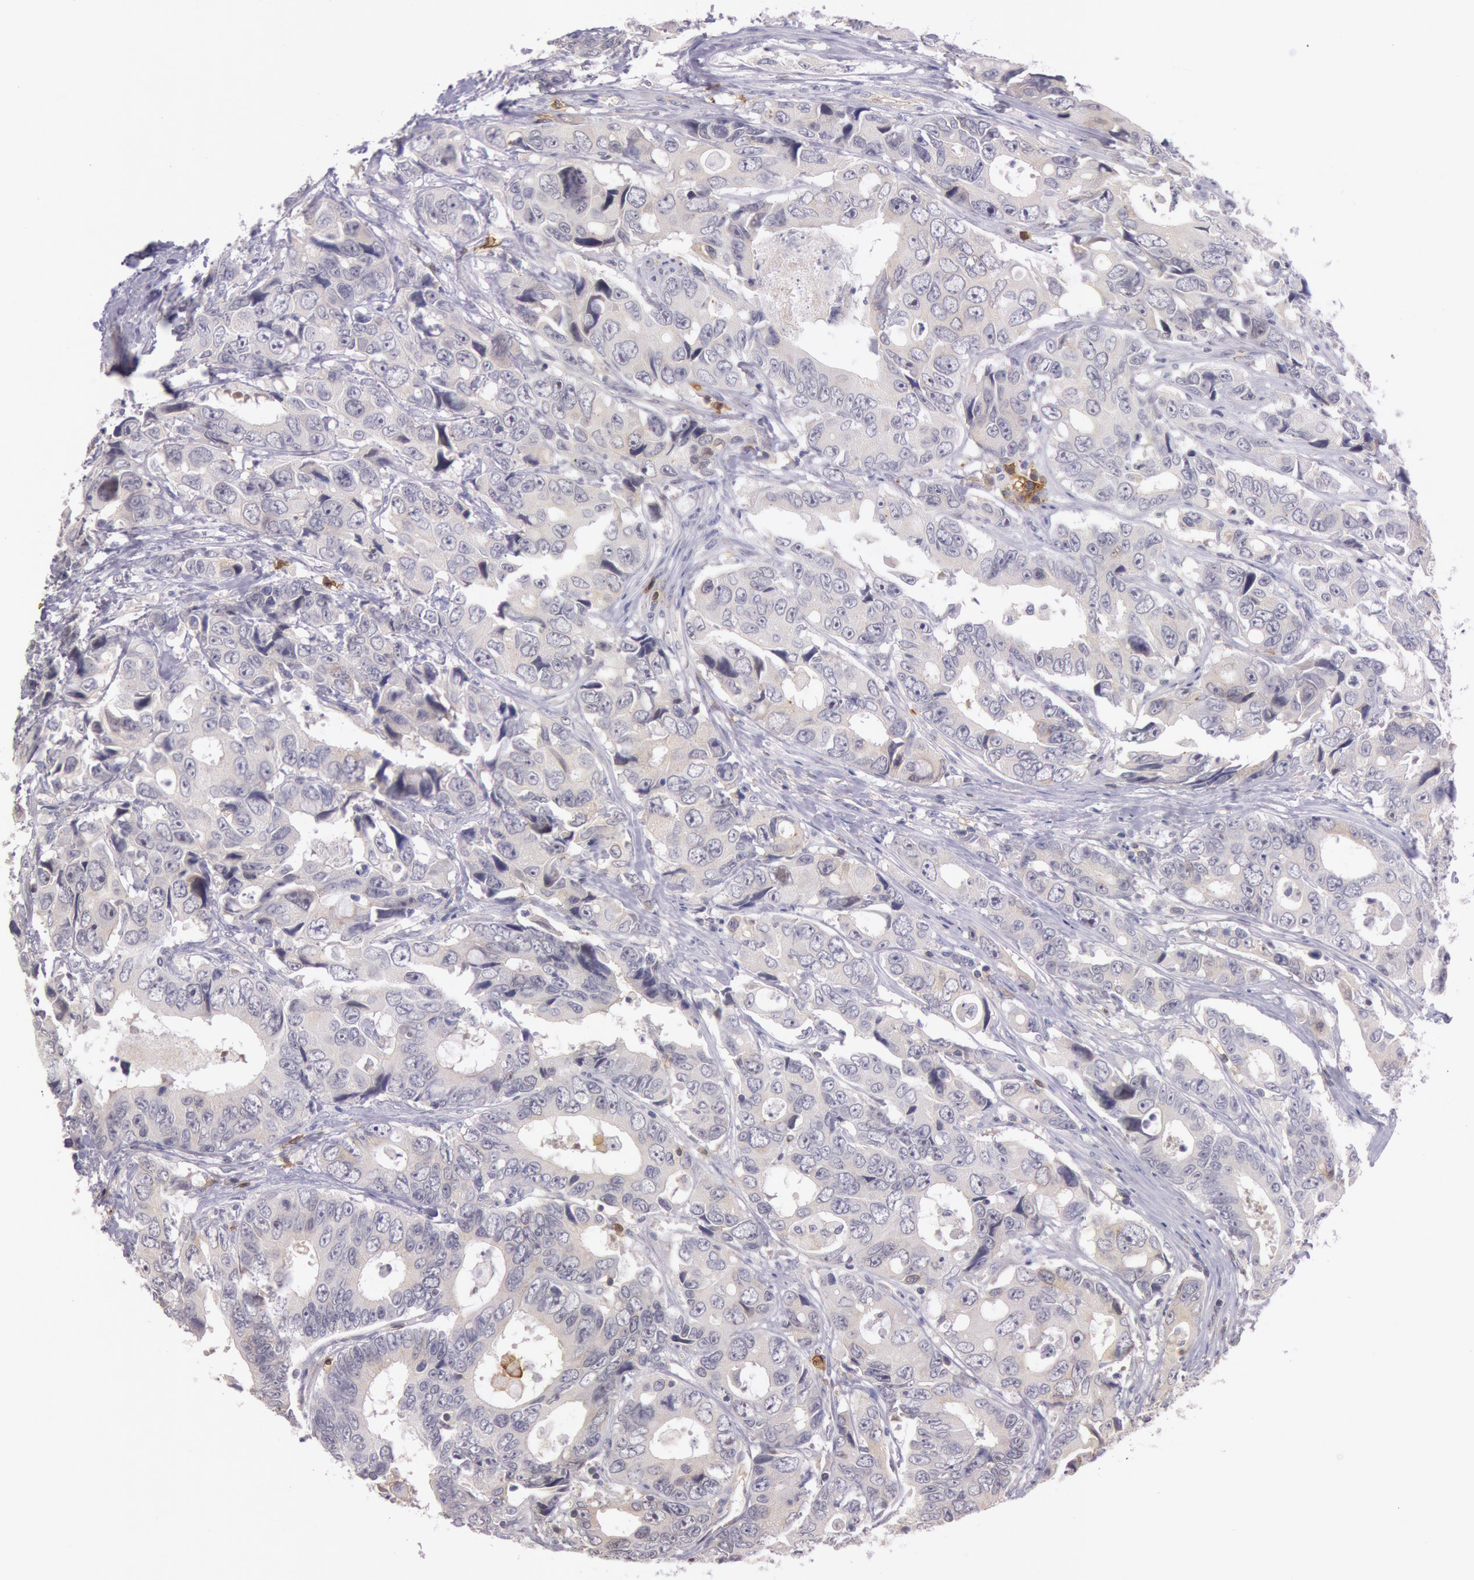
{"staining": {"intensity": "weak", "quantity": "25%-75%", "location": "cytoplasmic/membranous"}, "tissue": "colorectal cancer", "cell_type": "Tumor cells", "image_type": "cancer", "snomed": [{"axis": "morphology", "description": "Adenocarcinoma, NOS"}, {"axis": "topography", "description": "Rectum"}], "caption": "Immunohistochemical staining of colorectal cancer reveals low levels of weak cytoplasmic/membranous protein expression in about 25%-75% of tumor cells.", "gene": "TRIB2", "patient": {"sex": "female", "age": 67}}